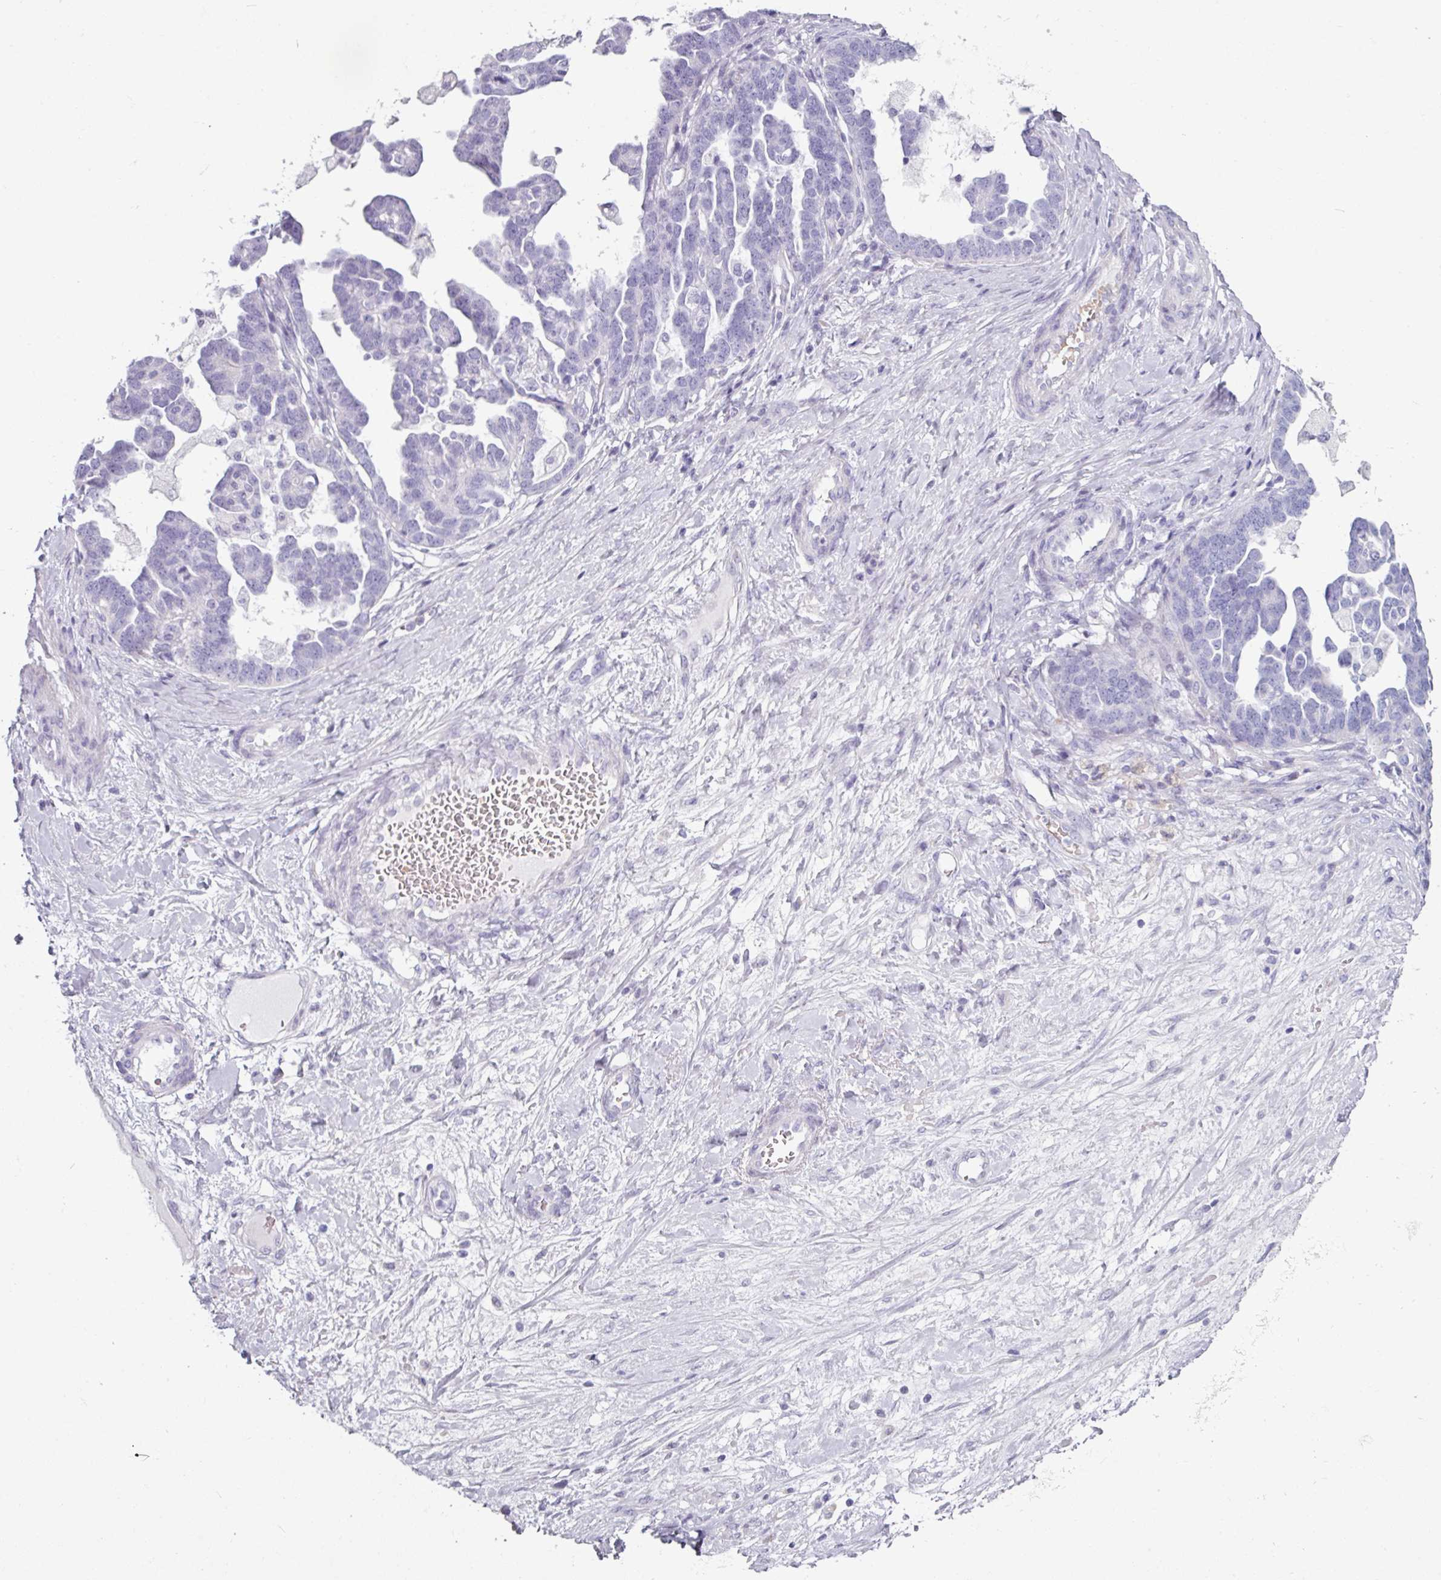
{"staining": {"intensity": "negative", "quantity": "none", "location": "none"}, "tissue": "ovarian cancer", "cell_type": "Tumor cells", "image_type": "cancer", "snomed": [{"axis": "morphology", "description": "Cystadenocarcinoma, serous, NOS"}, {"axis": "topography", "description": "Ovary"}], "caption": "High power microscopy photomicrograph of an immunohistochemistry micrograph of ovarian serous cystadenocarcinoma, revealing no significant positivity in tumor cells. Brightfield microscopy of immunohistochemistry (IHC) stained with DAB (3,3'-diaminobenzidine) (brown) and hematoxylin (blue), captured at high magnification.", "gene": "CLCA1", "patient": {"sex": "female", "age": 54}}